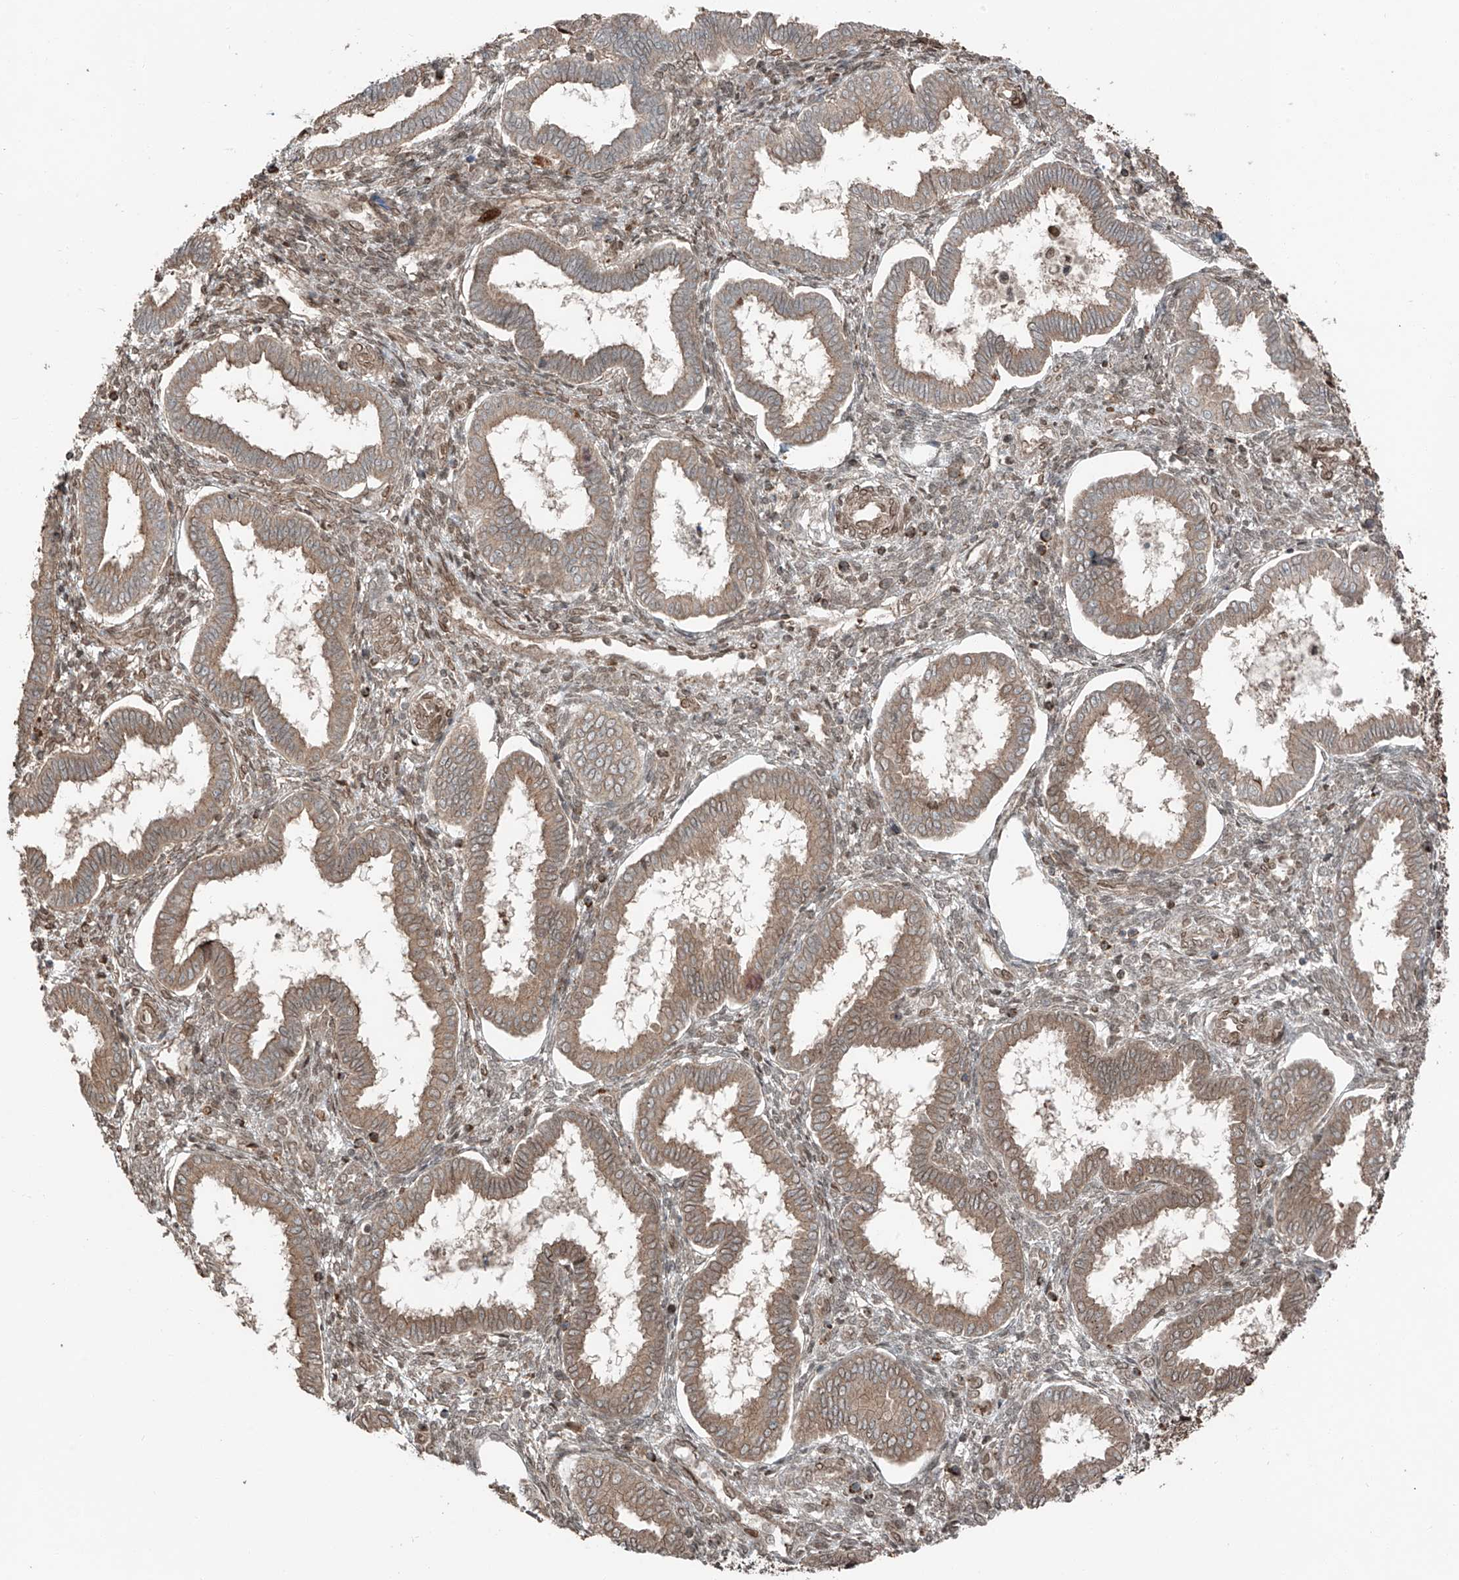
{"staining": {"intensity": "weak", "quantity": "25%-75%", "location": "cytoplasmic/membranous"}, "tissue": "endometrium", "cell_type": "Cells in endometrial stroma", "image_type": "normal", "snomed": [{"axis": "morphology", "description": "Normal tissue, NOS"}, {"axis": "topography", "description": "Endometrium"}], "caption": "Protein staining demonstrates weak cytoplasmic/membranous expression in approximately 25%-75% of cells in endometrial stroma in benign endometrium.", "gene": "CEP162", "patient": {"sex": "female", "age": 24}}